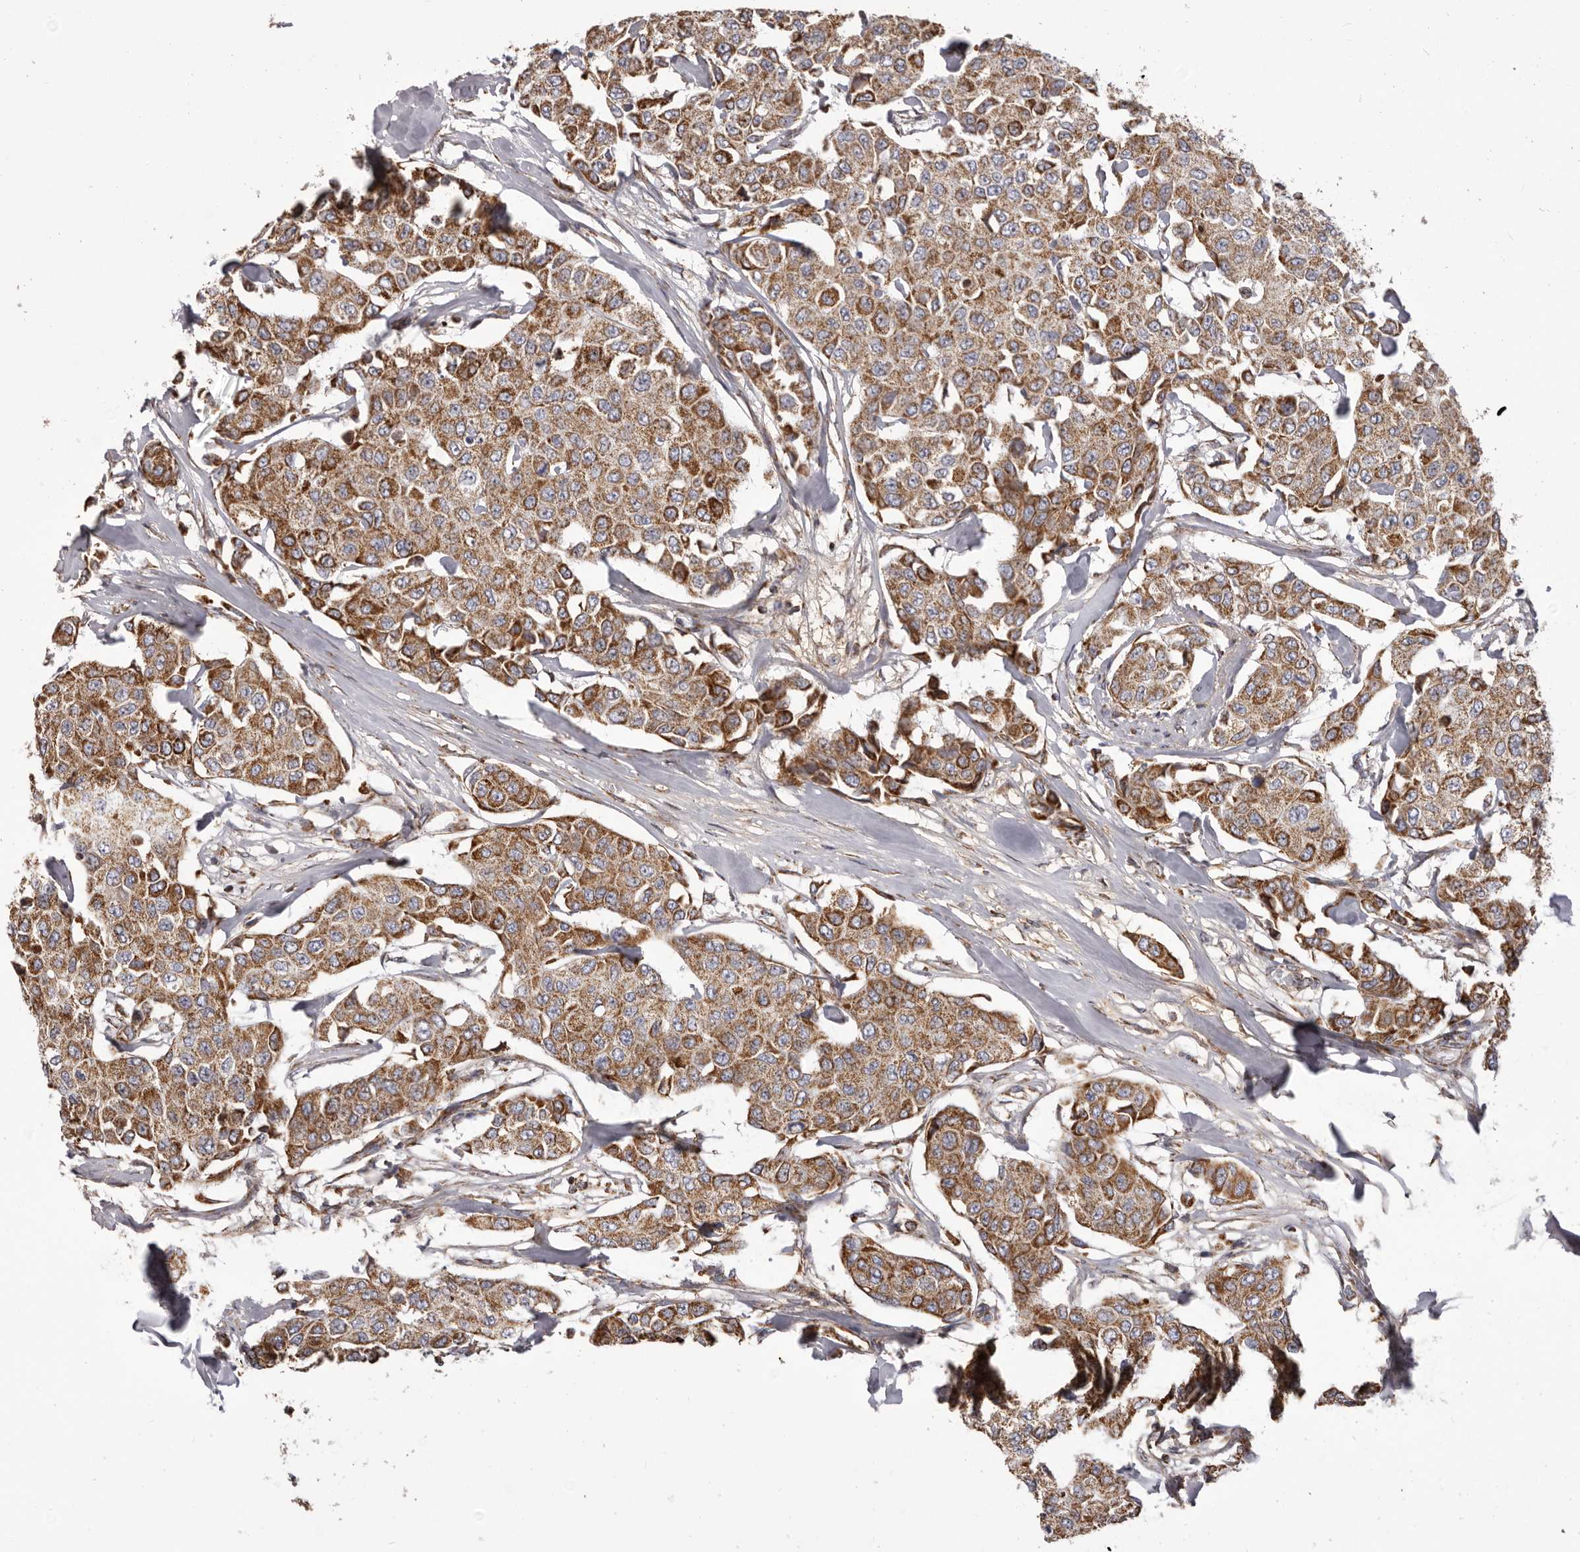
{"staining": {"intensity": "strong", "quantity": ">75%", "location": "cytoplasmic/membranous"}, "tissue": "breast cancer", "cell_type": "Tumor cells", "image_type": "cancer", "snomed": [{"axis": "morphology", "description": "Duct carcinoma"}, {"axis": "topography", "description": "Breast"}], "caption": "Protein staining of breast cancer (infiltrating ductal carcinoma) tissue reveals strong cytoplasmic/membranous staining in about >75% of tumor cells.", "gene": "CHRM2", "patient": {"sex": "female", "age": 80}}